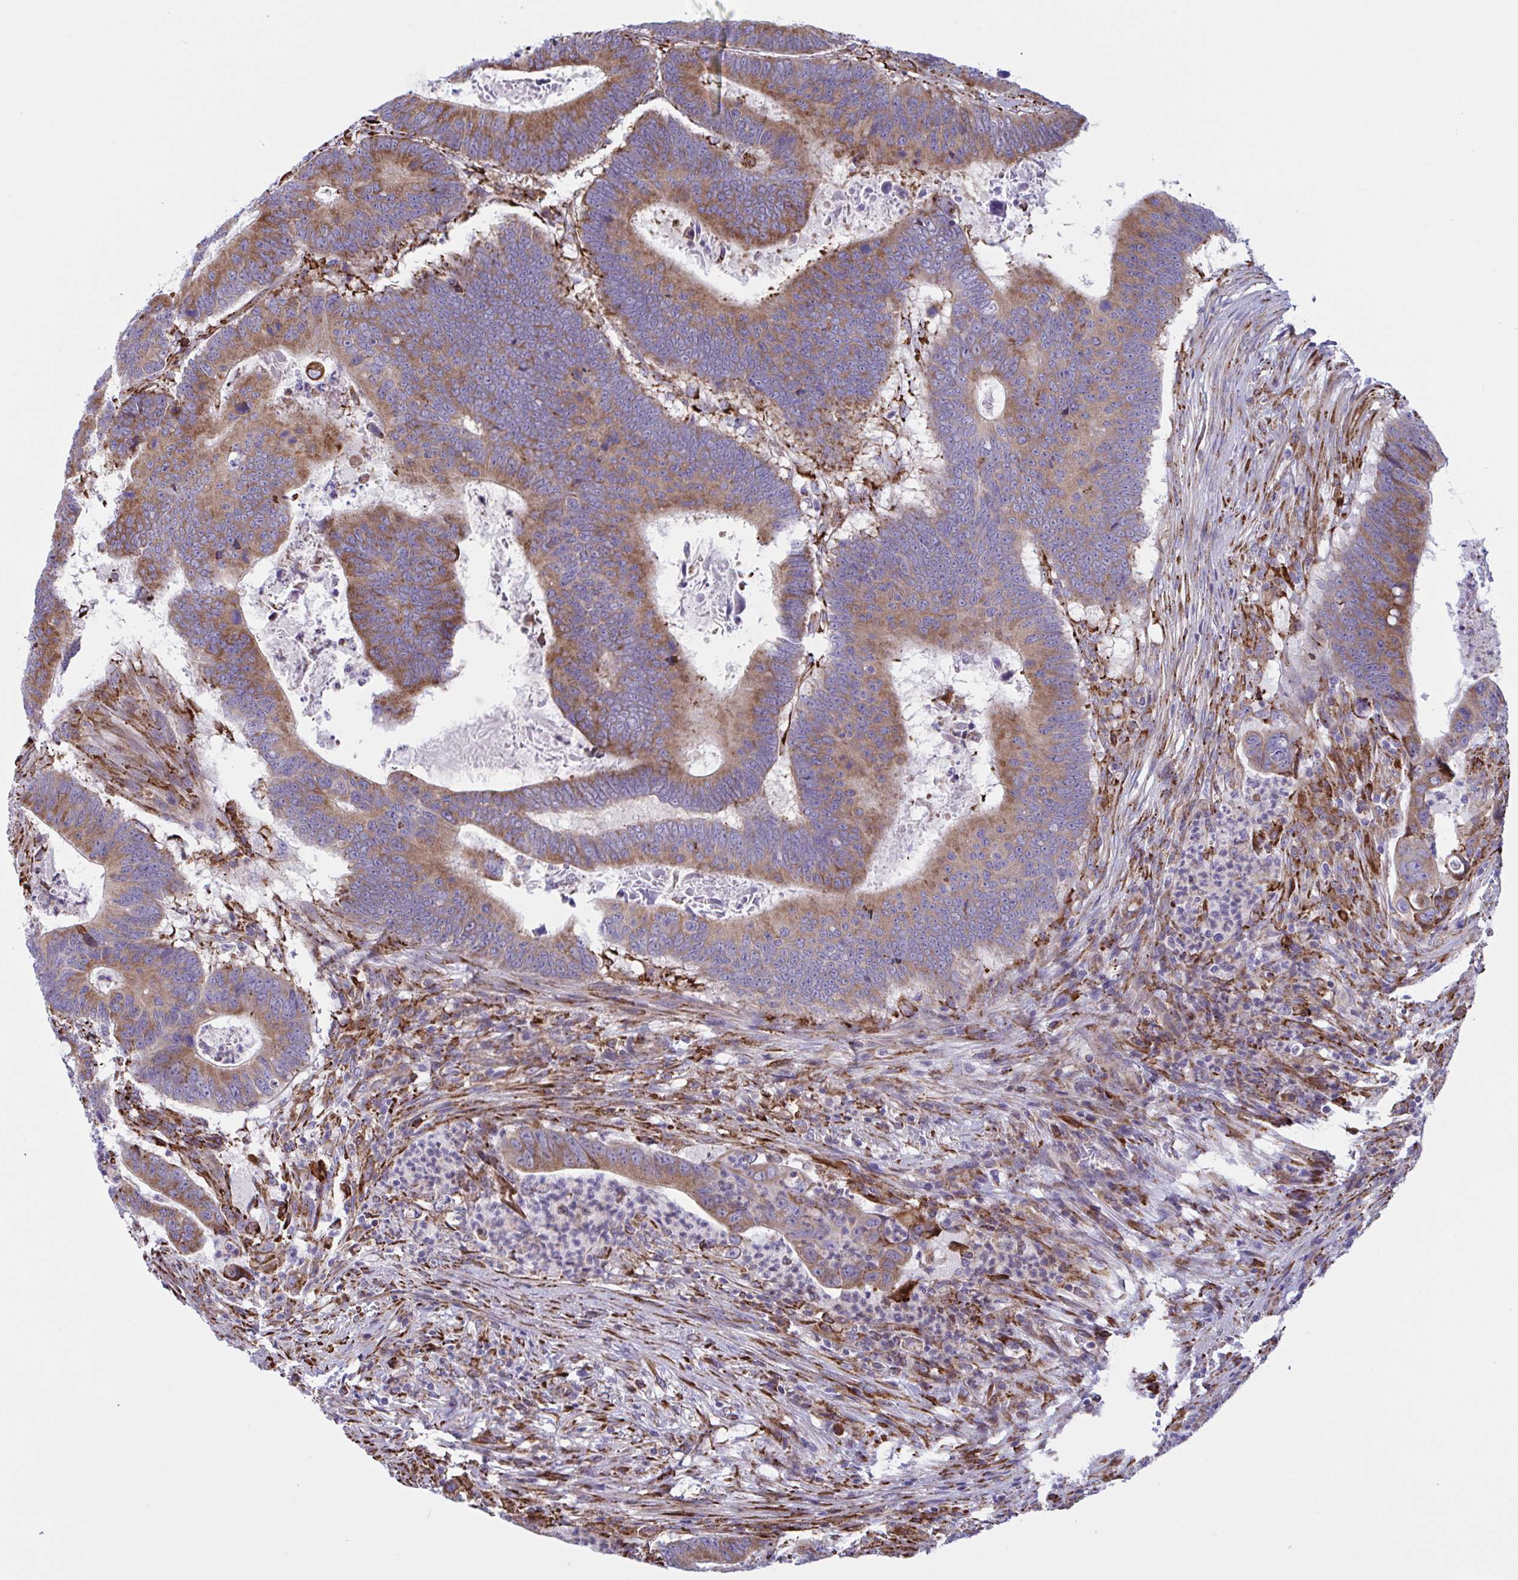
{"staining": {"intensity": "moderate", "quantity": ">75%", "location": "cytoplasmic/membranous"}, "tissue": "colorectal cancer", "cell_type": "Tumor cells", "image_type": "cancer", "snomed": [{"axis": "morphology", "description": "Adenocarcinoma, NOS"}, {"axis": "topography", "description": "Colon"}], "caption": "Immunohistochemical staining of human adenocarcinoma (colorectal) reveals medium levels of moderate cytoplasmic/membranous staining in approximately >75% of tumor cells. The protein is shown in brown color, while the nuclei are stained blue.", "gene": "PEAK3", "patient": {"sex": "male", "age": 62}}